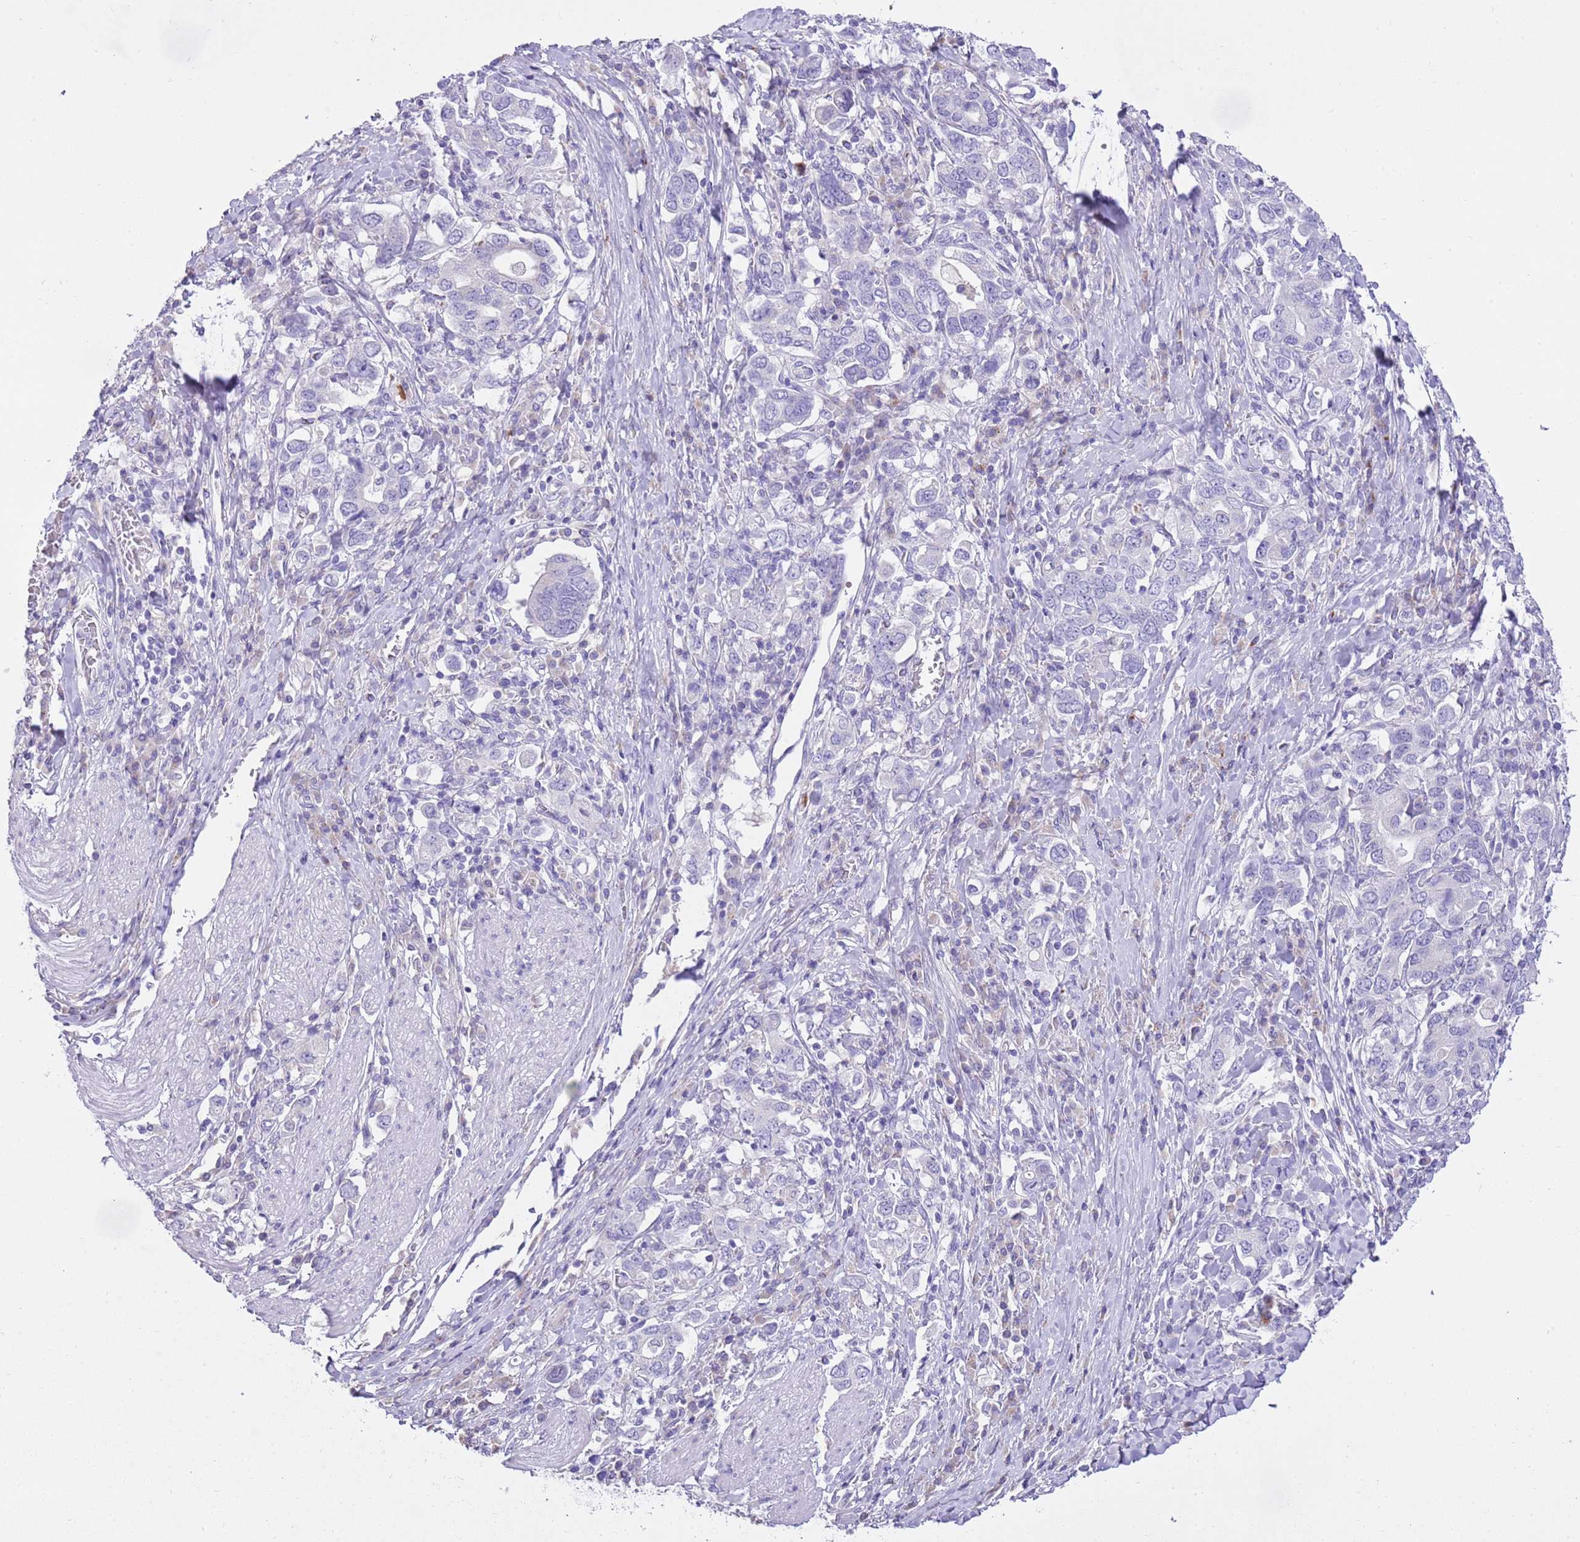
{"staining": {"intensity": "negative", "quantity": "none", "location": "none"}, "tissue": "stomach cancer", "cell_type": "Tumor cells", "image_type": "cancer", "snomed": [{"axis": "morphology", "description": "Adenocarcinoma, NOS"}, {"axis": "topography", "description": "Stomach, upper"}, {"axis": "topography", "description": "Stomach"}], "caption": "This photomicrograph is of stomach adenocarcinoma stained with IHC to label a protein in brown with the nuclei are counter-stained blue. There is no positivity in tumor cells.", "gene": "CLEC2A", "patient": {"sex": "male", "age": 62}}